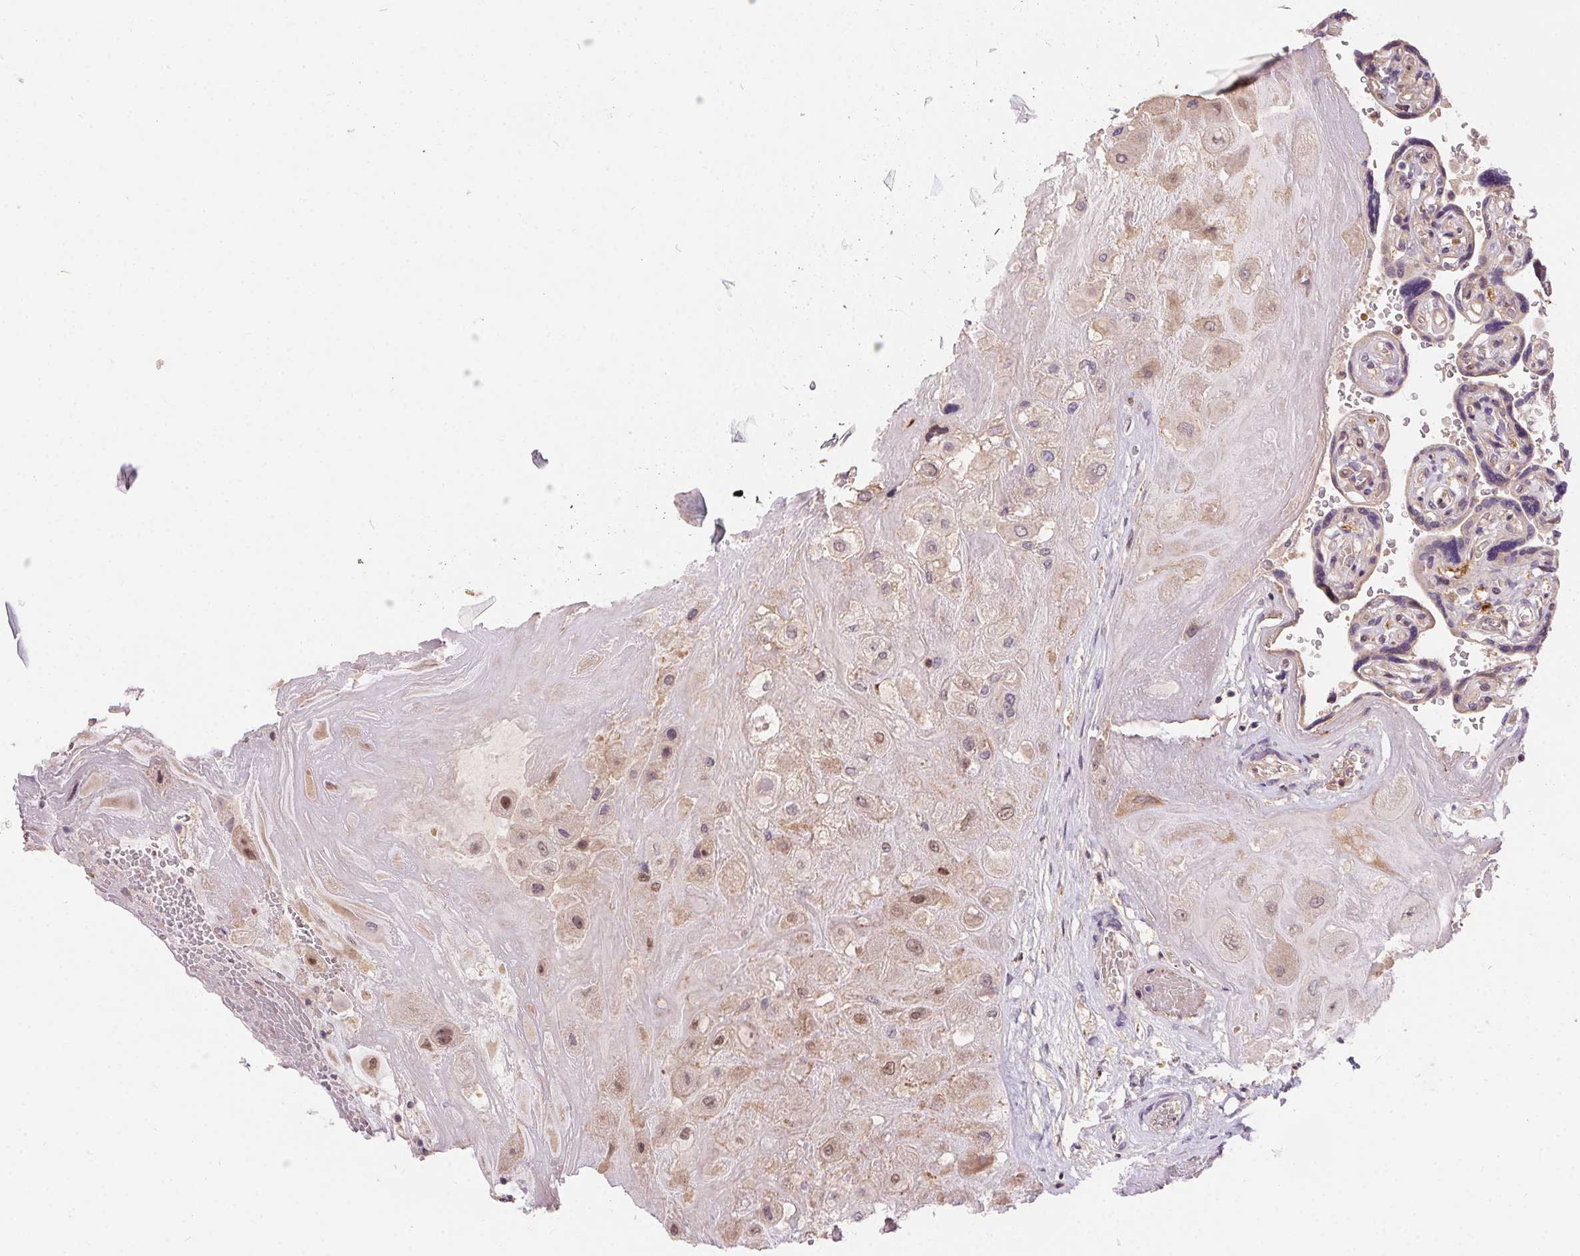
{"staining": {"intensity": "weak", "quantity": ">75%", "location": "cytoplasmic/membranous,nuclear"}, "tissue": "placenta", "cell_type": "Decidual cells", "image_type": "normal", "snomed": [{"axis": "morphology", "description": "Normal tissue, NOS"}, {"axis": "topography", "description": "Placenta"}], "caption": "The image demonstrates immunohistochemical staining of benign placenta. There is weak cytoplasmic/membranous,nuclear expression is appreciated in approximately >75% of decidual cells. (DAB (3,3'-diaminobenzidine) = brown stain, brightfield microscopy at high magnification).", "gene": "NUDT16", "patient": {"sex": "female", "age": 32}}